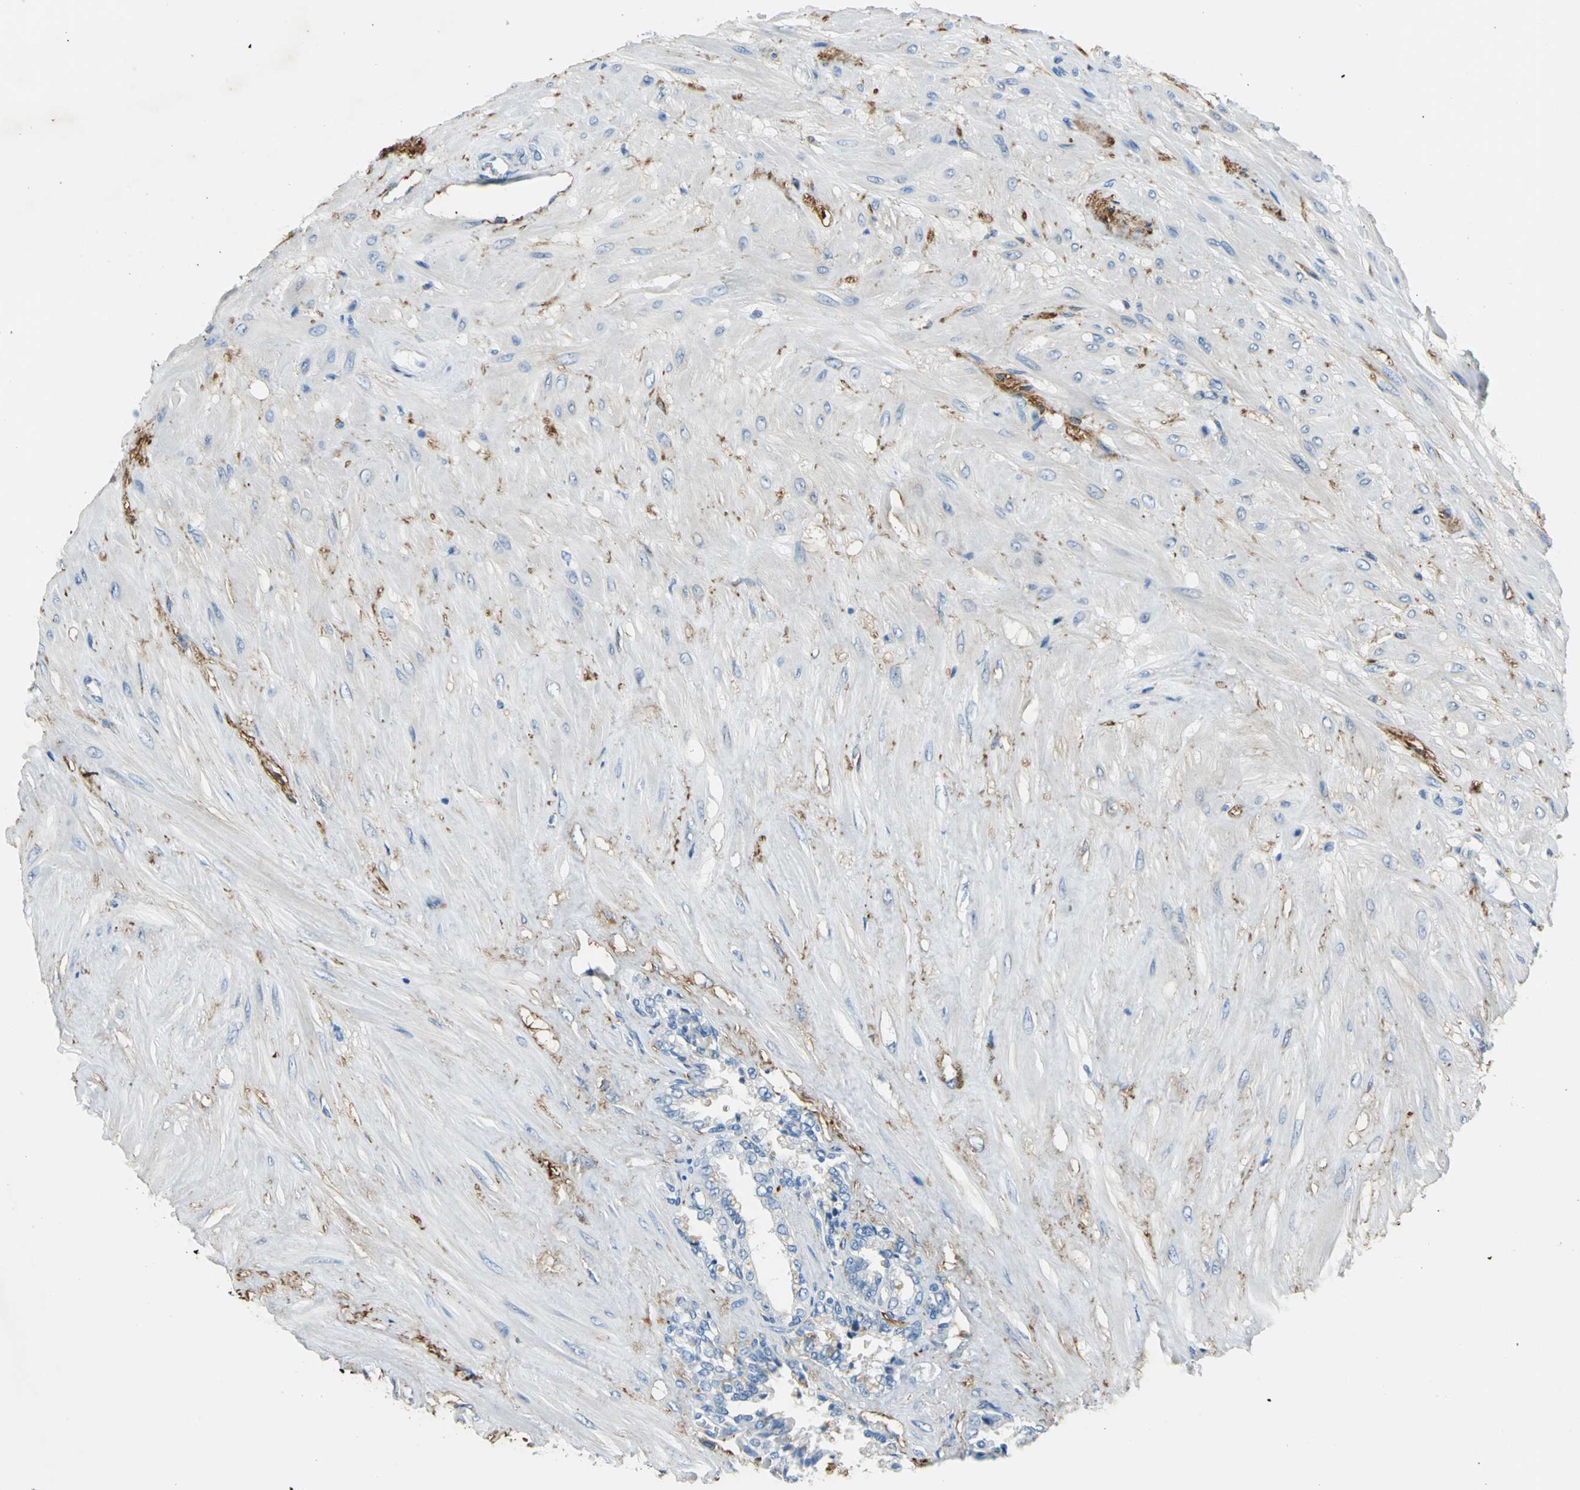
{"staining": {"intensity": "negative", "quantity": "none", "location": "none"}, "tissue": "seminal vesicle", "cell_type": "Glandular cells", "image_type": "normal", "snomed": [{"axis": "morphology", "description": "Normal tissue, NOS"}, {"axis": "topography", "description": "Seminal veicle"}], "caption": "Glandular cells show no significant positivity in normal seminal vesicle. The staining is performed using DAB (3,3'-diaminobenzidine) brown chromogen with nuclei counter-stained in using hematoxylin.", "gene": "AKAP12", "patient": {"sex": "male", "age": 46}}